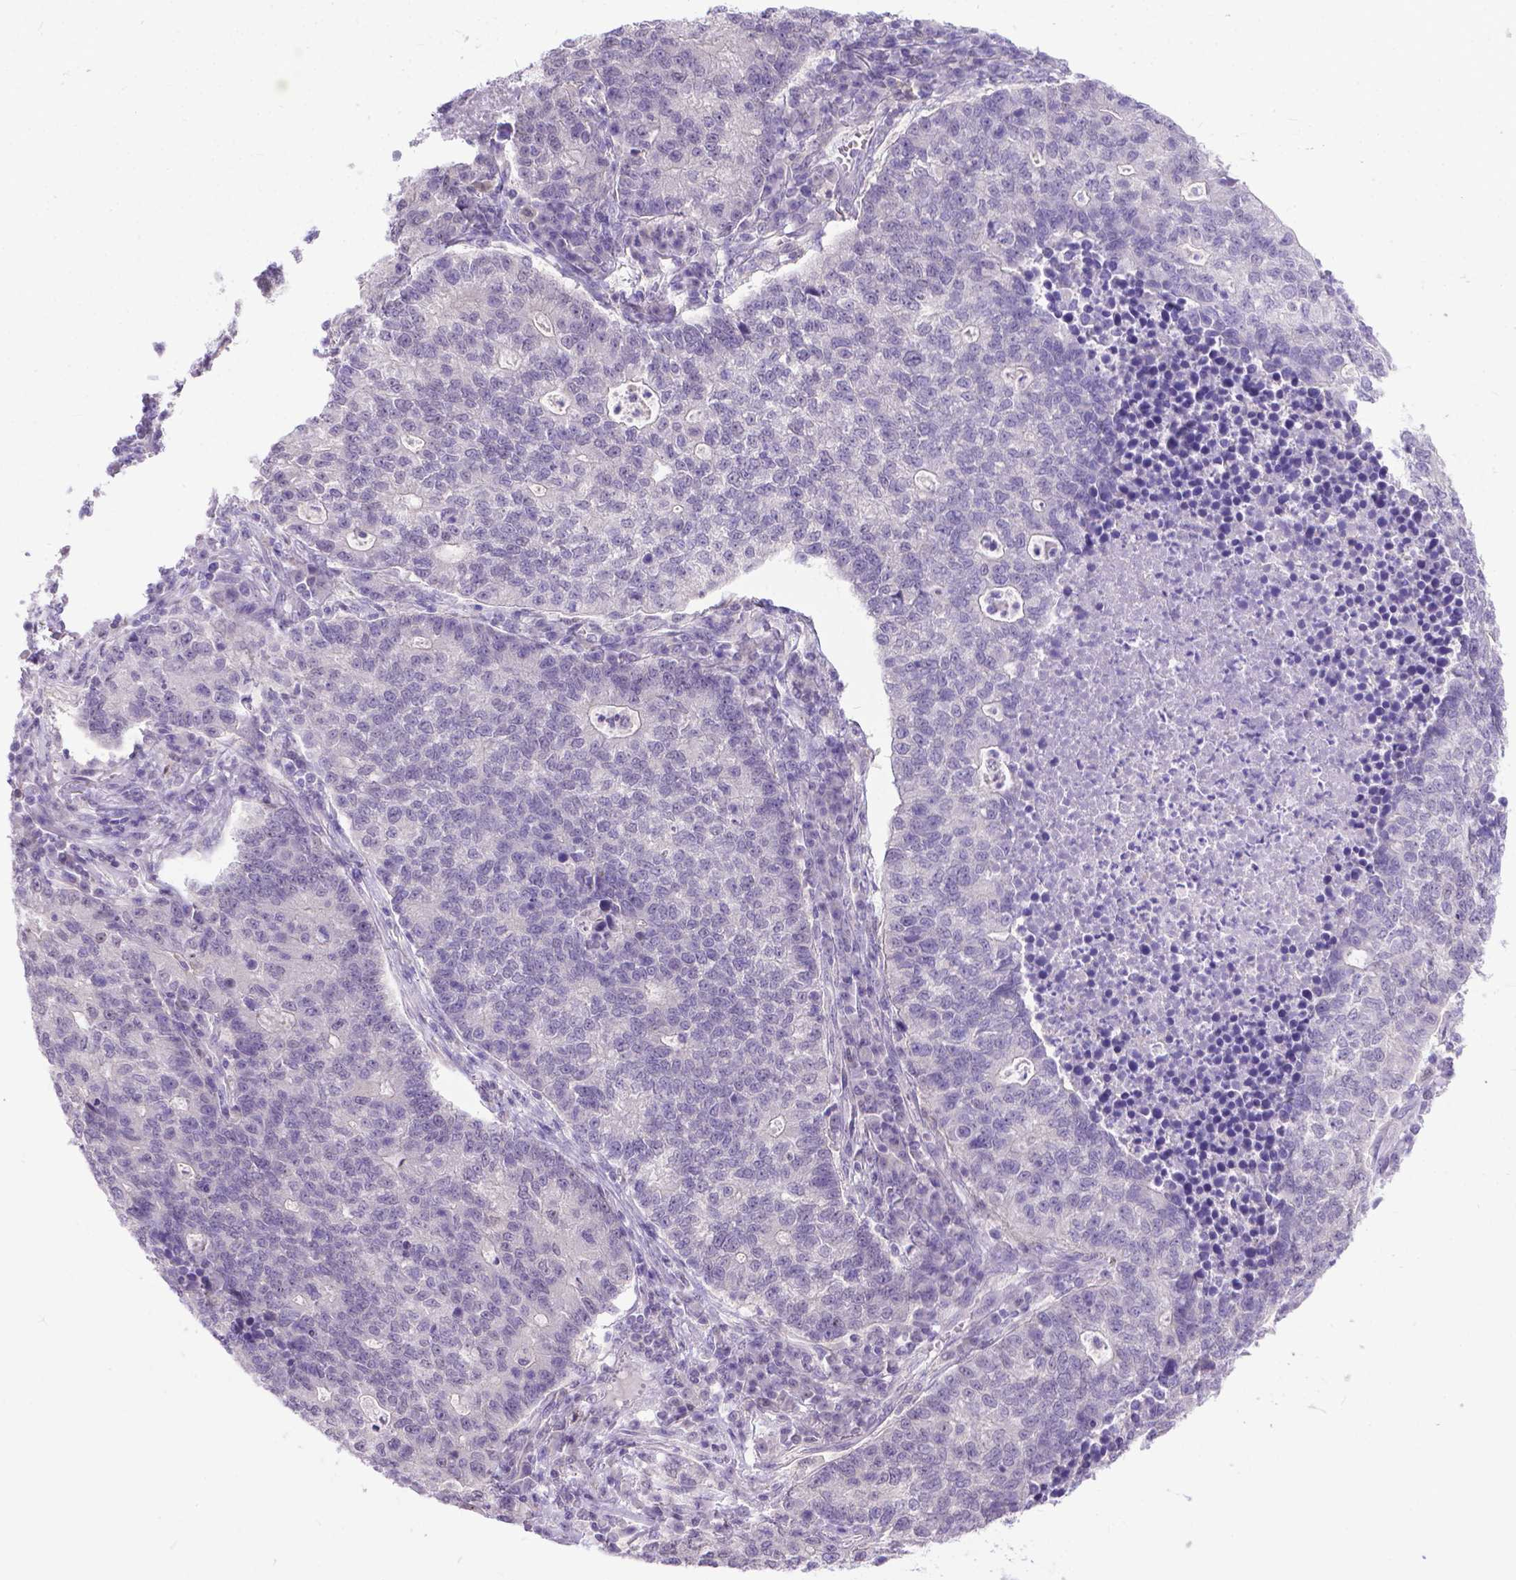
{"staining": {"intensity": "negative", "quantity": "none", "location": "none"}, "tissue": "lung cancer", "cell_type": "Tumor cells", "image_type": "cancer", "snomed": [{"axis": "morphology", "description": "Adenocarcinoma, NOS"}, {"axis": "topography", "description": "Lung"}], "caption": "Immunohistochemistry (IHC) micrograph of lung cancer (adenocarcinoma) stained for a protein (brown), which shows no staining in tumor cells. (DAB immunohistochemistry with hematoxylin counter stain).", "gene": "TTLL6", "patient": {"sex": "male", "age": 57}}